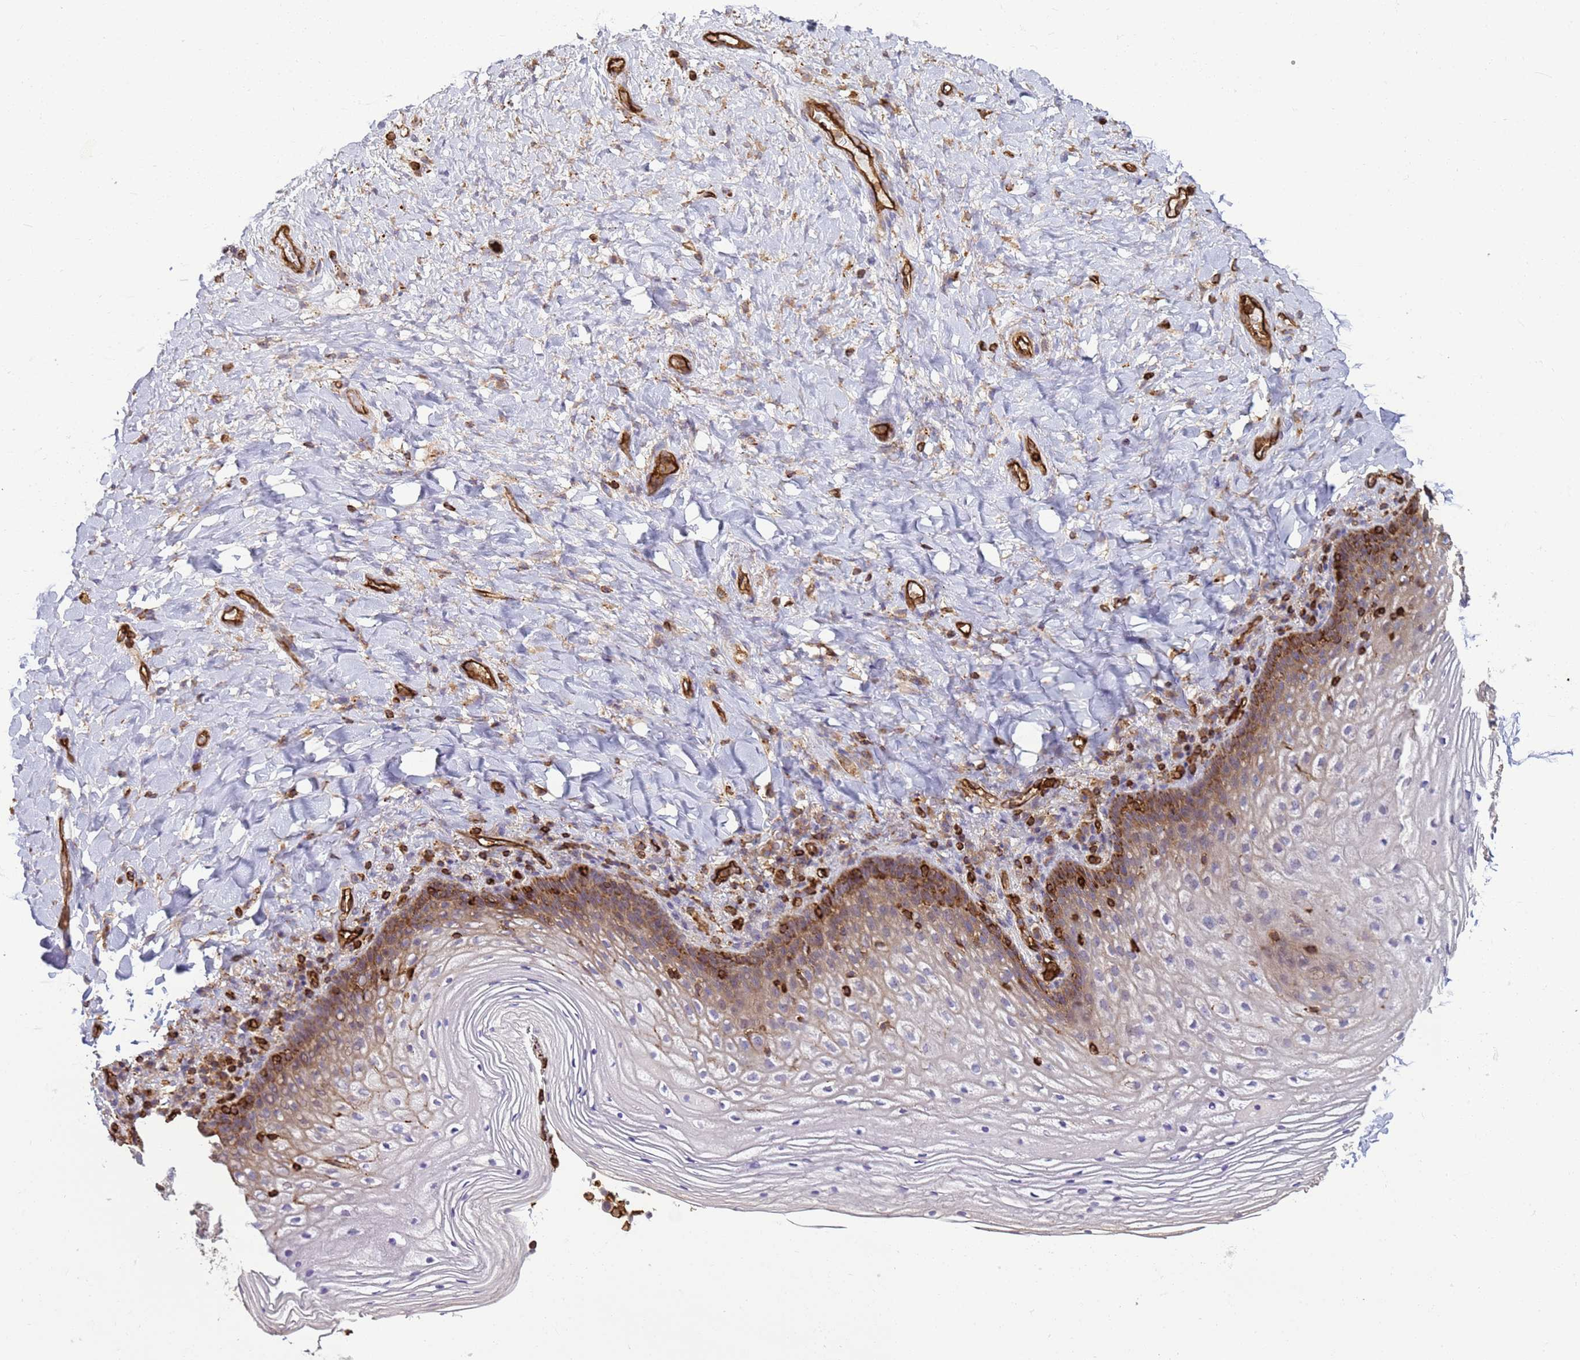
{"staining": {"intensity": "moderate", "quantity": "<25%", "location": "cytoplasmic/membranous"}, "tissue": "vagina", "cell_type": "Squamous epithelial cells", "image_type": "normal", "snomed": [{"axis": "morphology", "description": "Normal tissue, NOS"}, {"axis": "topography", "description": "Vagina"}], "caption": "Protein expression analysis of unremarkable vagina displays moderate cytoplasmic/membranous staining in approximately <25% of squamous epithelial cells.", "gene": "ZBTB8OS", "patient": {"sex": "female", "age": 60}}